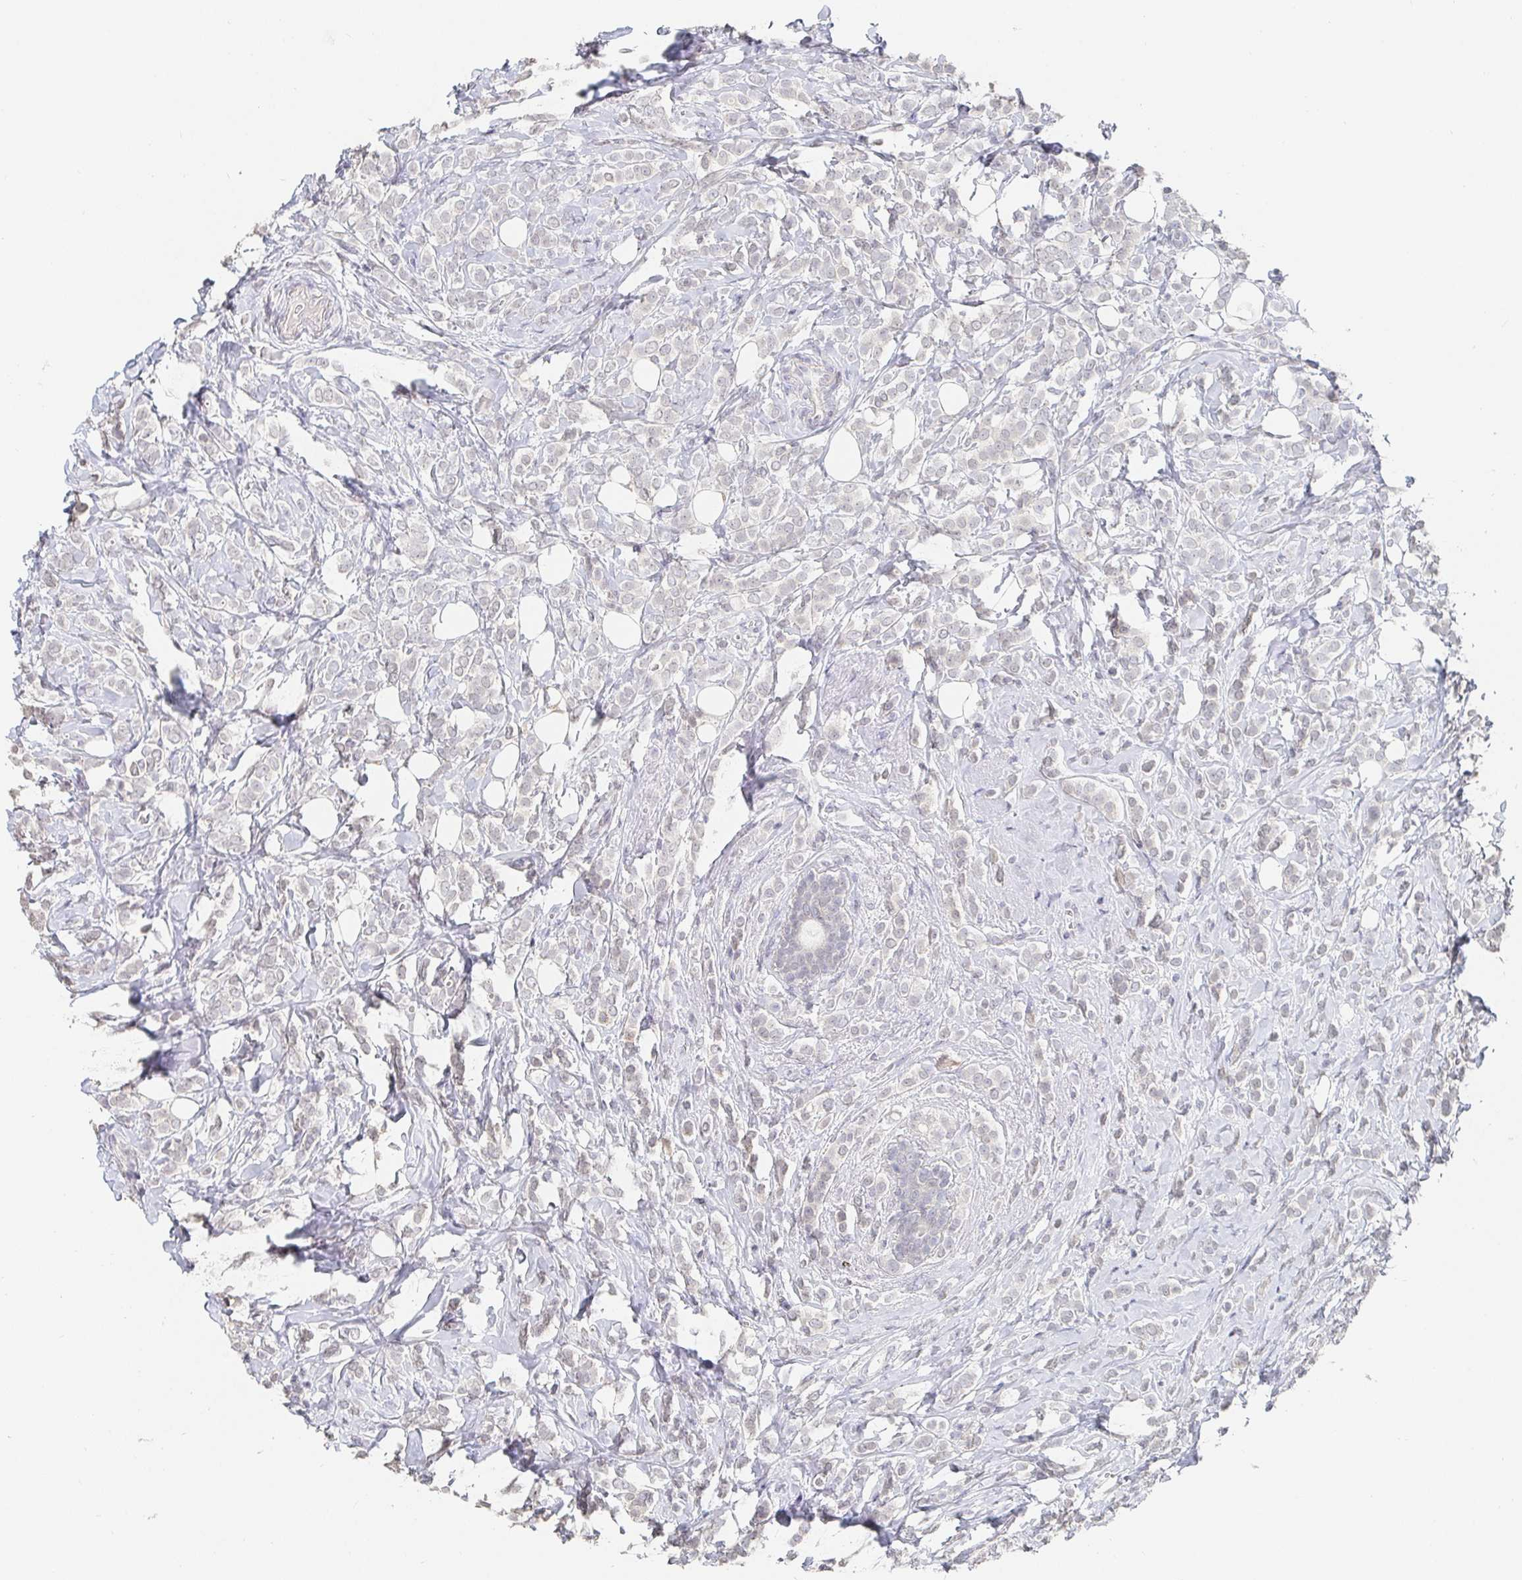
{"staining": {"intensity": "negative", "quantity": "none", "location": "none"}, "tissue": "breast cancer", "cell_type": "Tumor cells", "image_type": "cancer", "snomed": [{"axis": "morphology", "description": "Lobular carcinoma"}, {"axis": "topography", "description": "Breast"}], "caption": "An image of breast cancer stained for a protein exhibits no brown staining in tumor cells.", "gene": "NME9", "patient": {"sex": "female", "age": 49}}